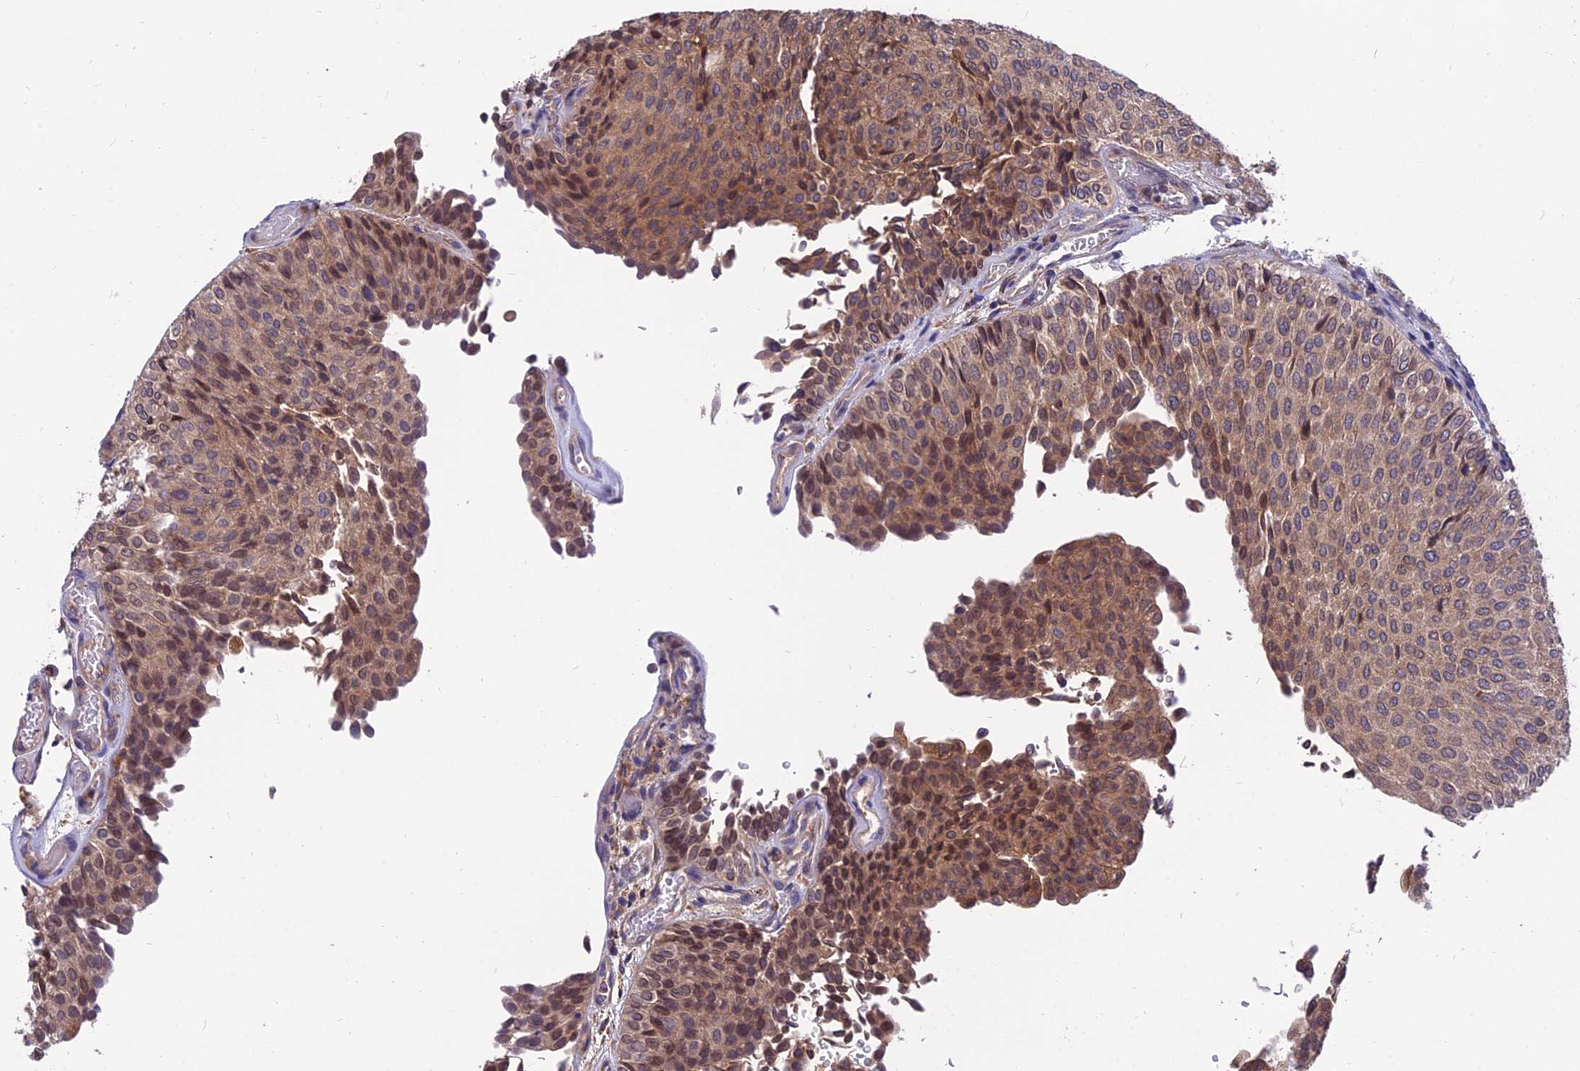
{"staining": {"intensity": "moderate", "quantity": ">75%", "location": "cytoplasmic/membranous,nuclear"}, "tissue": "urothelial cancer", "cell_type": "Tumor cells", "image_type": "cancer", "snomed": [{"axis": "morphology", "description": "Urothelial carcinoma, Low grade"}, {"axis": "topography", "description": "Urinary bladder"}], "caption": "Immunohistochemical staining of low-grade urothelial carcinoma shows moderate cytoplasmic/membranous and nuclear protein expression in about >75% of tumor cells.", "gene": "UMAD1", "patient": {"sex": "male", "age": 78}}